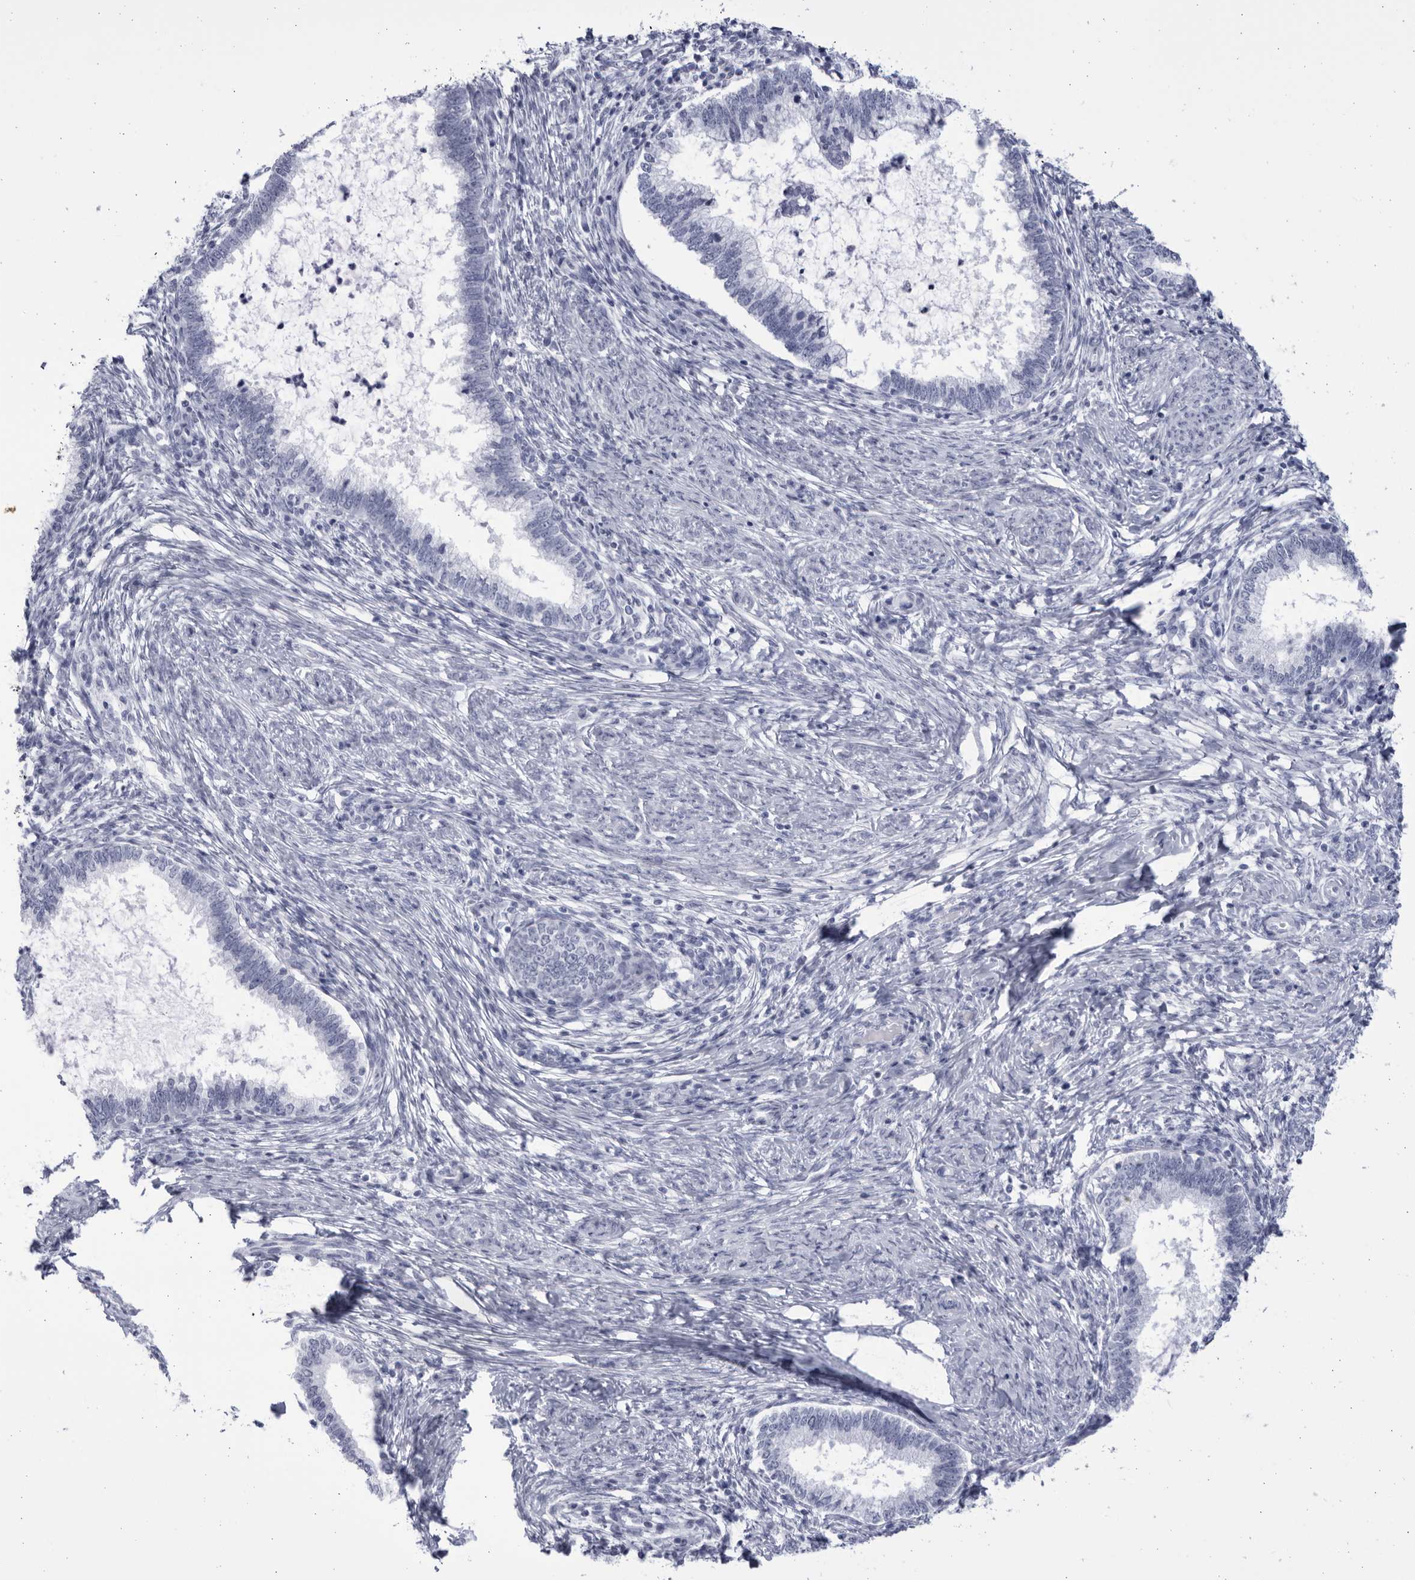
{"staining": {"intensity": "negative", "quantity": "none", "location": "none"}, "tissue": "cervical cancer", "cell_type": "Tumor cells", "image_type": "cancer", "snomed": [{"axis": "morphology", "description": "Adenocarcinoma, NOS"}, {"axis": "topography", "description": "Cervix"}], "caption": "The micrograph demonstrates no staining of tumor cells in cervical adenocarcinoma. (Brightfield microscopy of DAB (3,3'-diaminobenzidine) IHC at high magnification).", "gene": "CCDC181", "patient": {"sex": "female", "age": 36}}